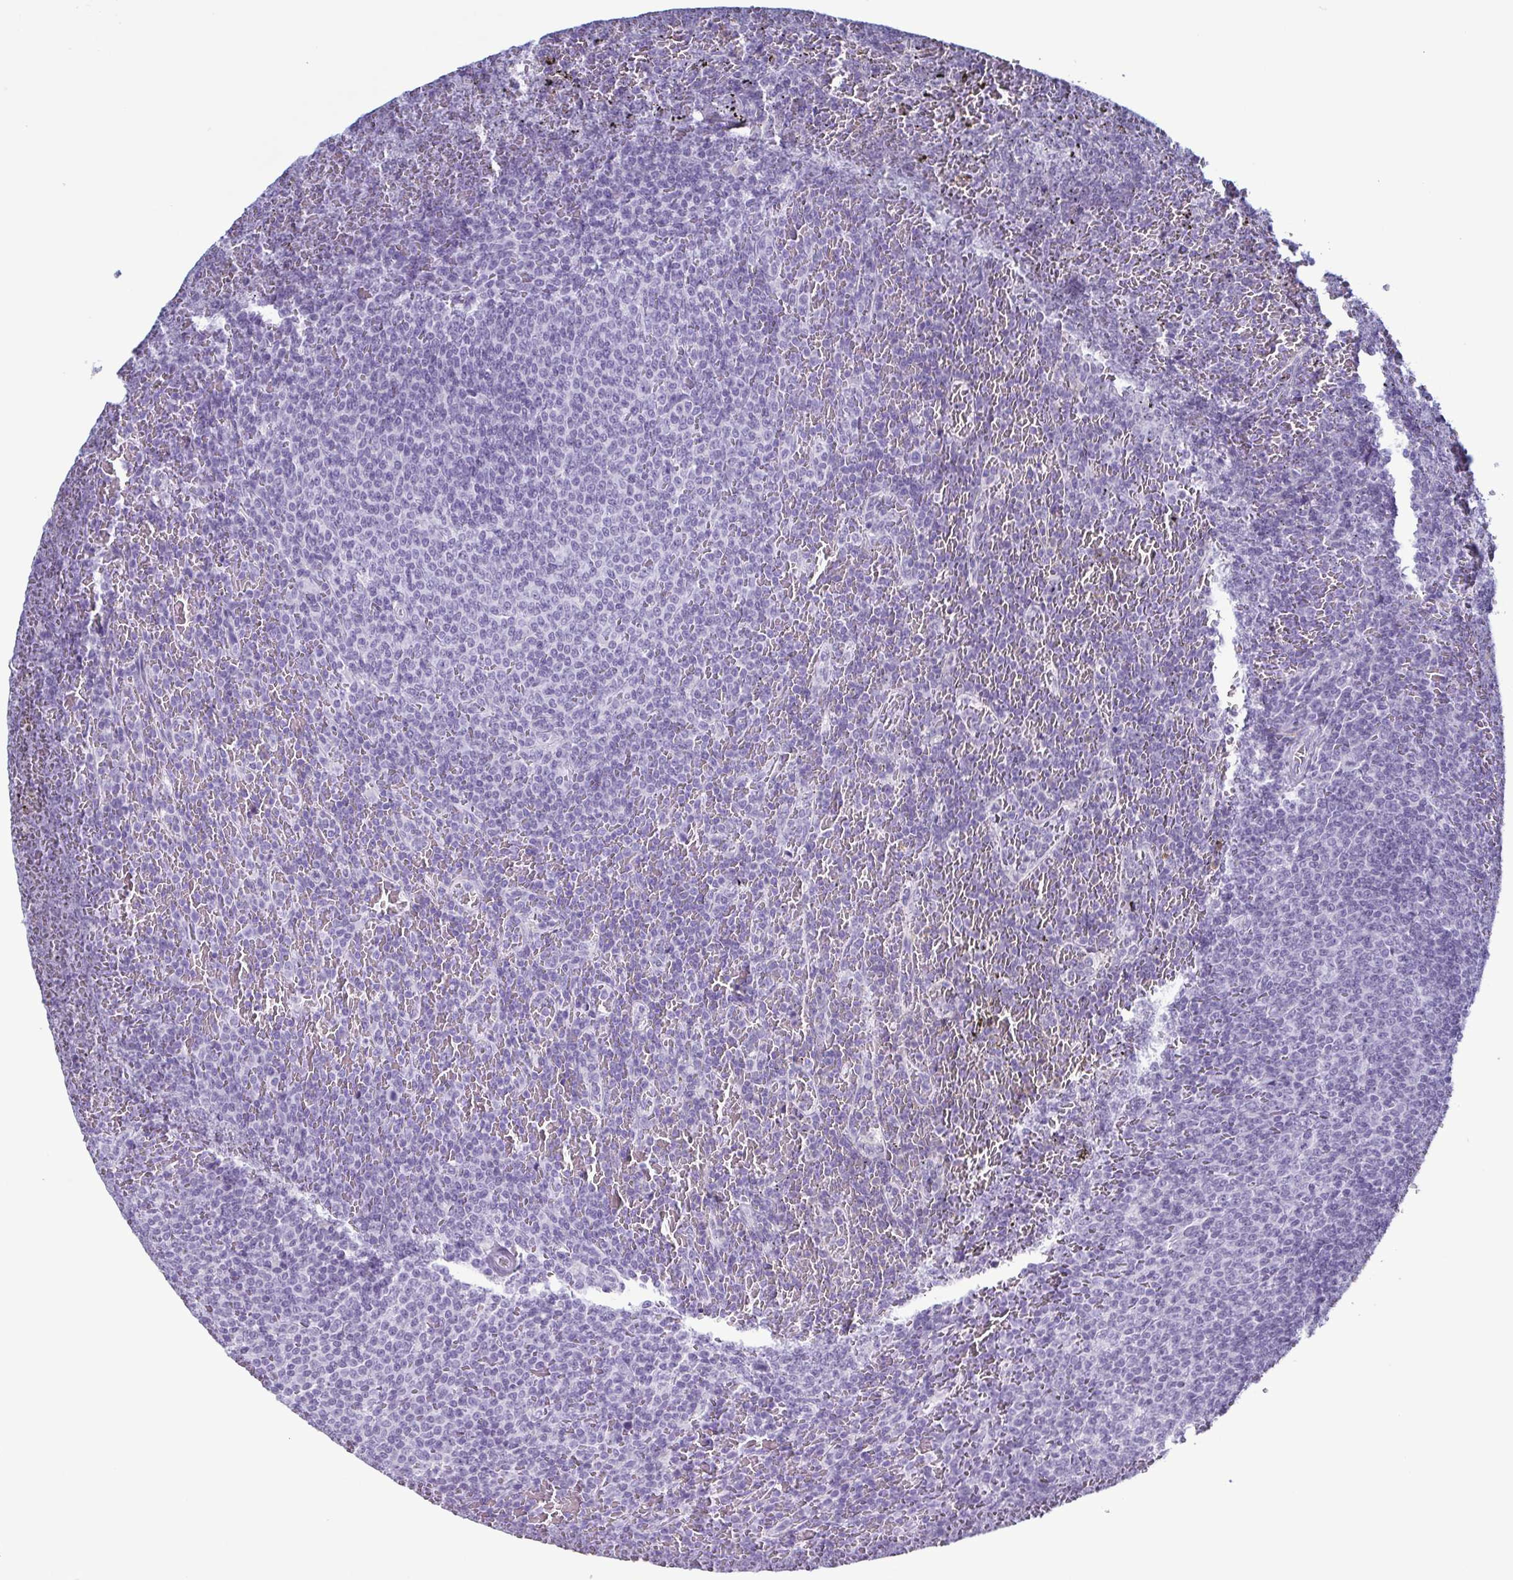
{"staining": {"intensity": "negative", "quantity": "none", "location": "none"}, "tissue": "lymphoma", "cell_type": "Tumor cells", "image_type": "cancer", "snomed": [{"axis": "morphology", "description": "Malignant lymphoma, non-Hodgkin's type, Low grade"}, {"axis": "topography", "description": "Spleen"}], "caption": "There is no significant expression in tumor cells of low-grade malignant lymphoma, non-Hodgkin's type.", "gene": "KRT10", "patient": {"sex": "female", "age": 77}}